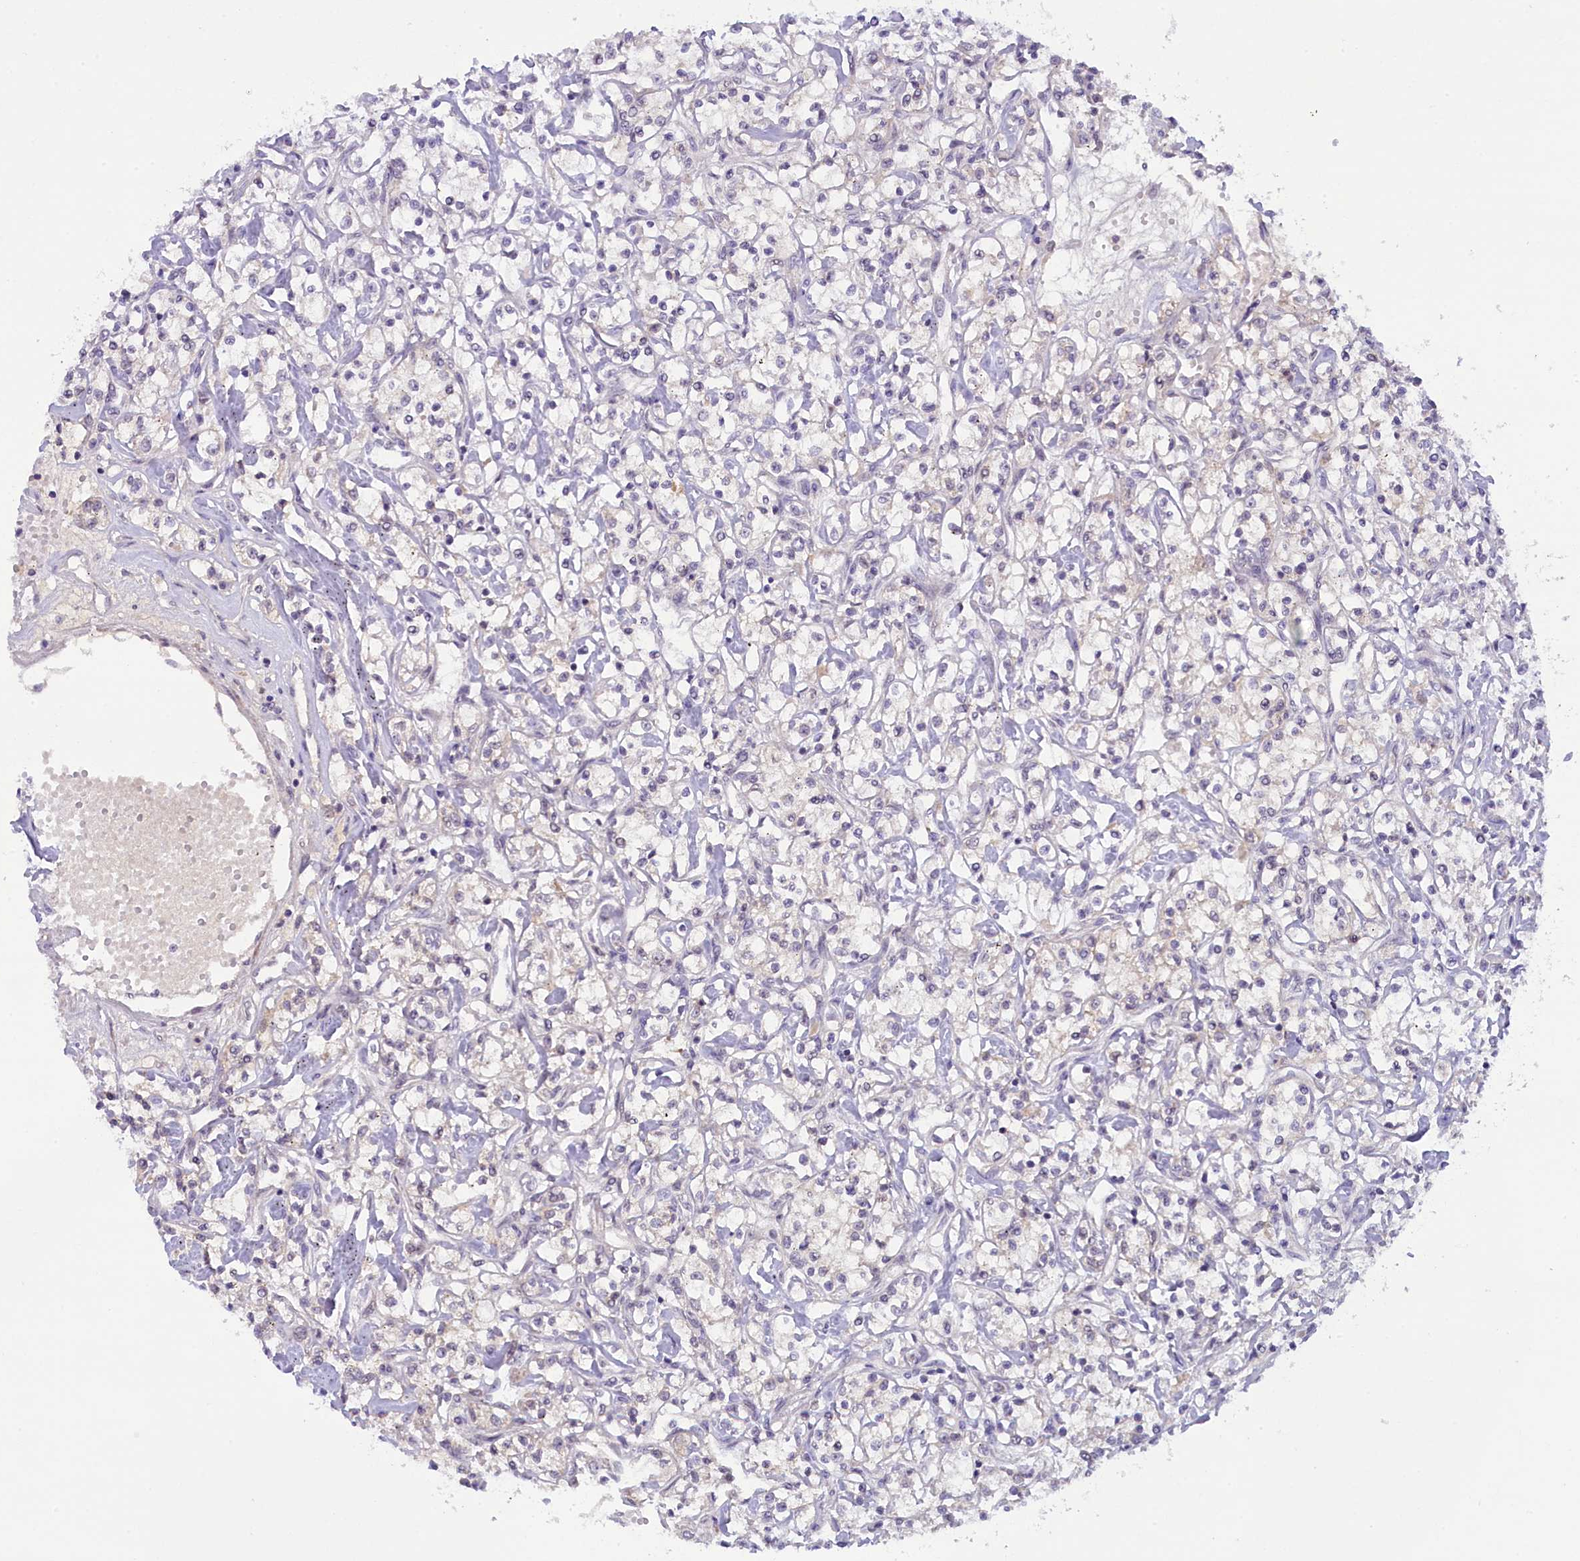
{"staining": {"intensity": "negative", "quantity": "none", "location": "none"}, "tissue": "renal cancer", "cell_type": "Tumor cells", "image_type": "cancer", "snomed": [{"axis": "morphology", "description": "Adenocarcinoma, NOS"}, {"axis": "topography", "description": "Kidney"}], "caption": "Immunohistochemical staining of renal adenocarcinoma reveals no significant expression in tumor cells.", "gene": "CRAMP1", "patient": {"sex": "female", "age": 59}}